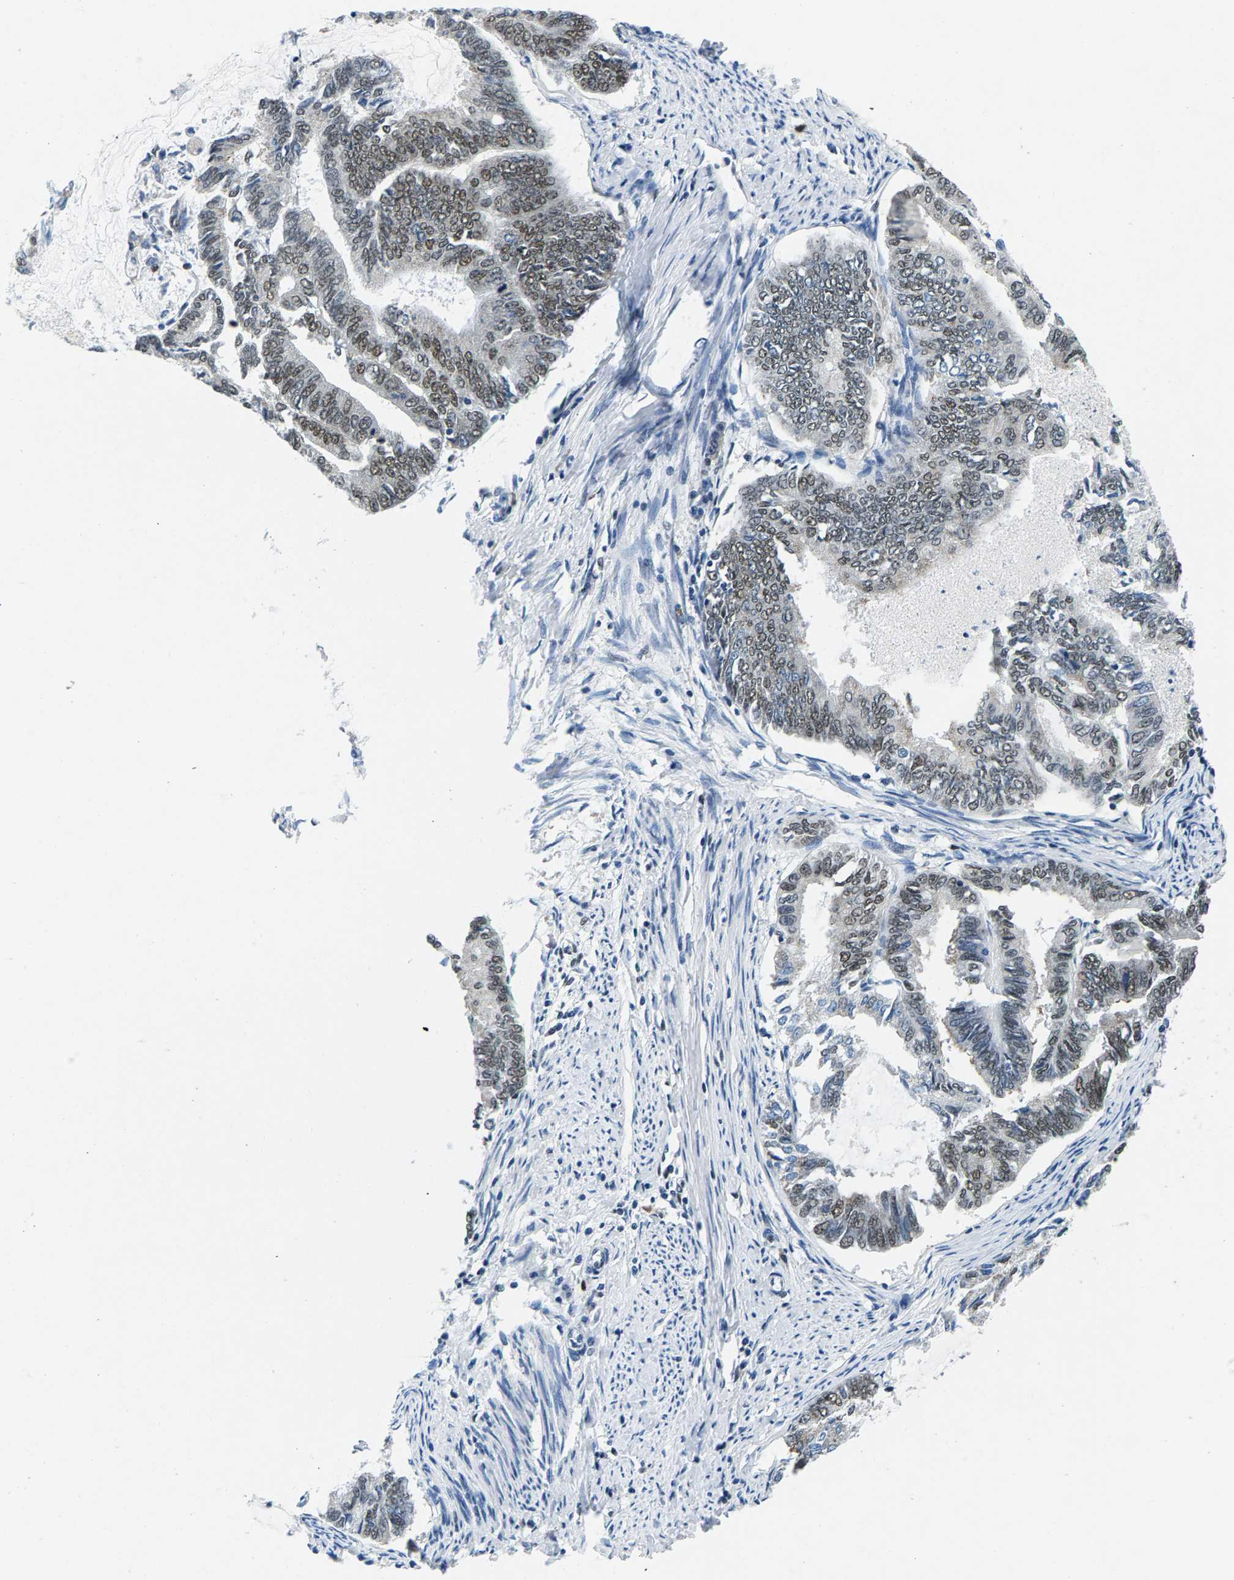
{"staining": {"intensity": "moderate", "quantity": "25%-75%", "location": "nuclear"}, "tissue": "endometrial cancer", "cell_type": "Tumor cells", "image_type": "cancer", "snomed": [{"axis": "morphology", "description": "Adenocarcinoma, NOS"}, {"axis": "topography", "description": "Endometrium"}], "caption": "Immunohistochemistry (DAB) staining of human adenocarcinoma (endometrial) displays moderate nuclear protein staining in about 25%-75% of tumor cells. (Stains: DAB (3,3'-diaminobenzidine) in brown, nuclei in blue, Microscopy: brightfield microscopy at high magnification).", "gene": "ATF2", "patient": {"sex": "female", "age": 86}}